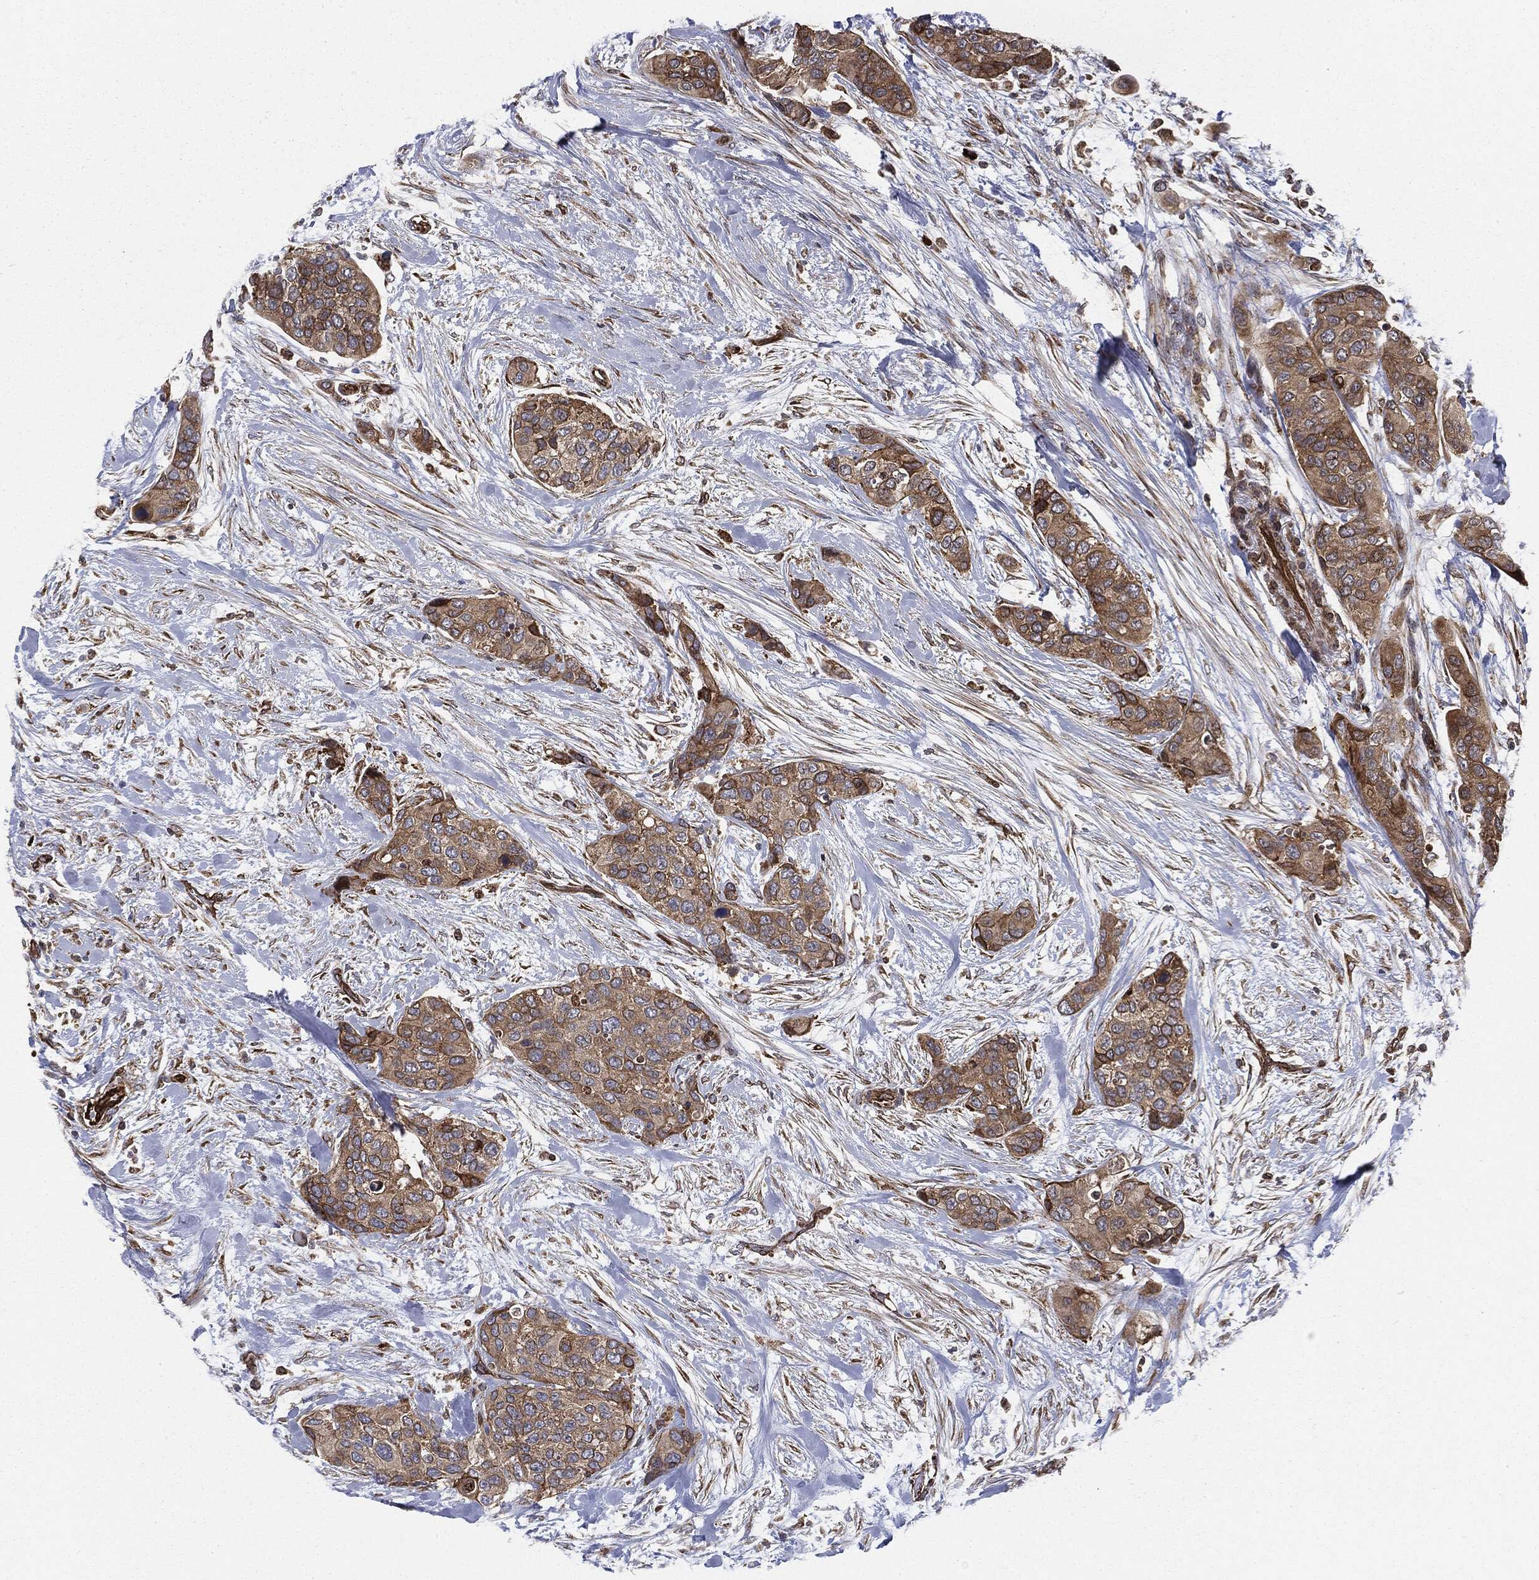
{"staining": {"intensity": "moderate", "quantity": ">75%", "location": "cytoplasmic/membranous"}, "tissue": "urothelial cancer", "cell_type": "Tumor cells", "image_type": "cancer", "snomed": [{"axis": "morphology", "description": "Urothelial carcinoma, High grade"}, {"axis": "topography", "description": "Urinary bladder"}], "caption": "High-power microscopy captured an immunohistochemistry histopathology image of urothelial cancer, revealing moderate cytoplasmic/membranous positivity in about >75% of tumor cells.", "gene": "CYLD", "patient": {"sex": "male", "age": 77}}